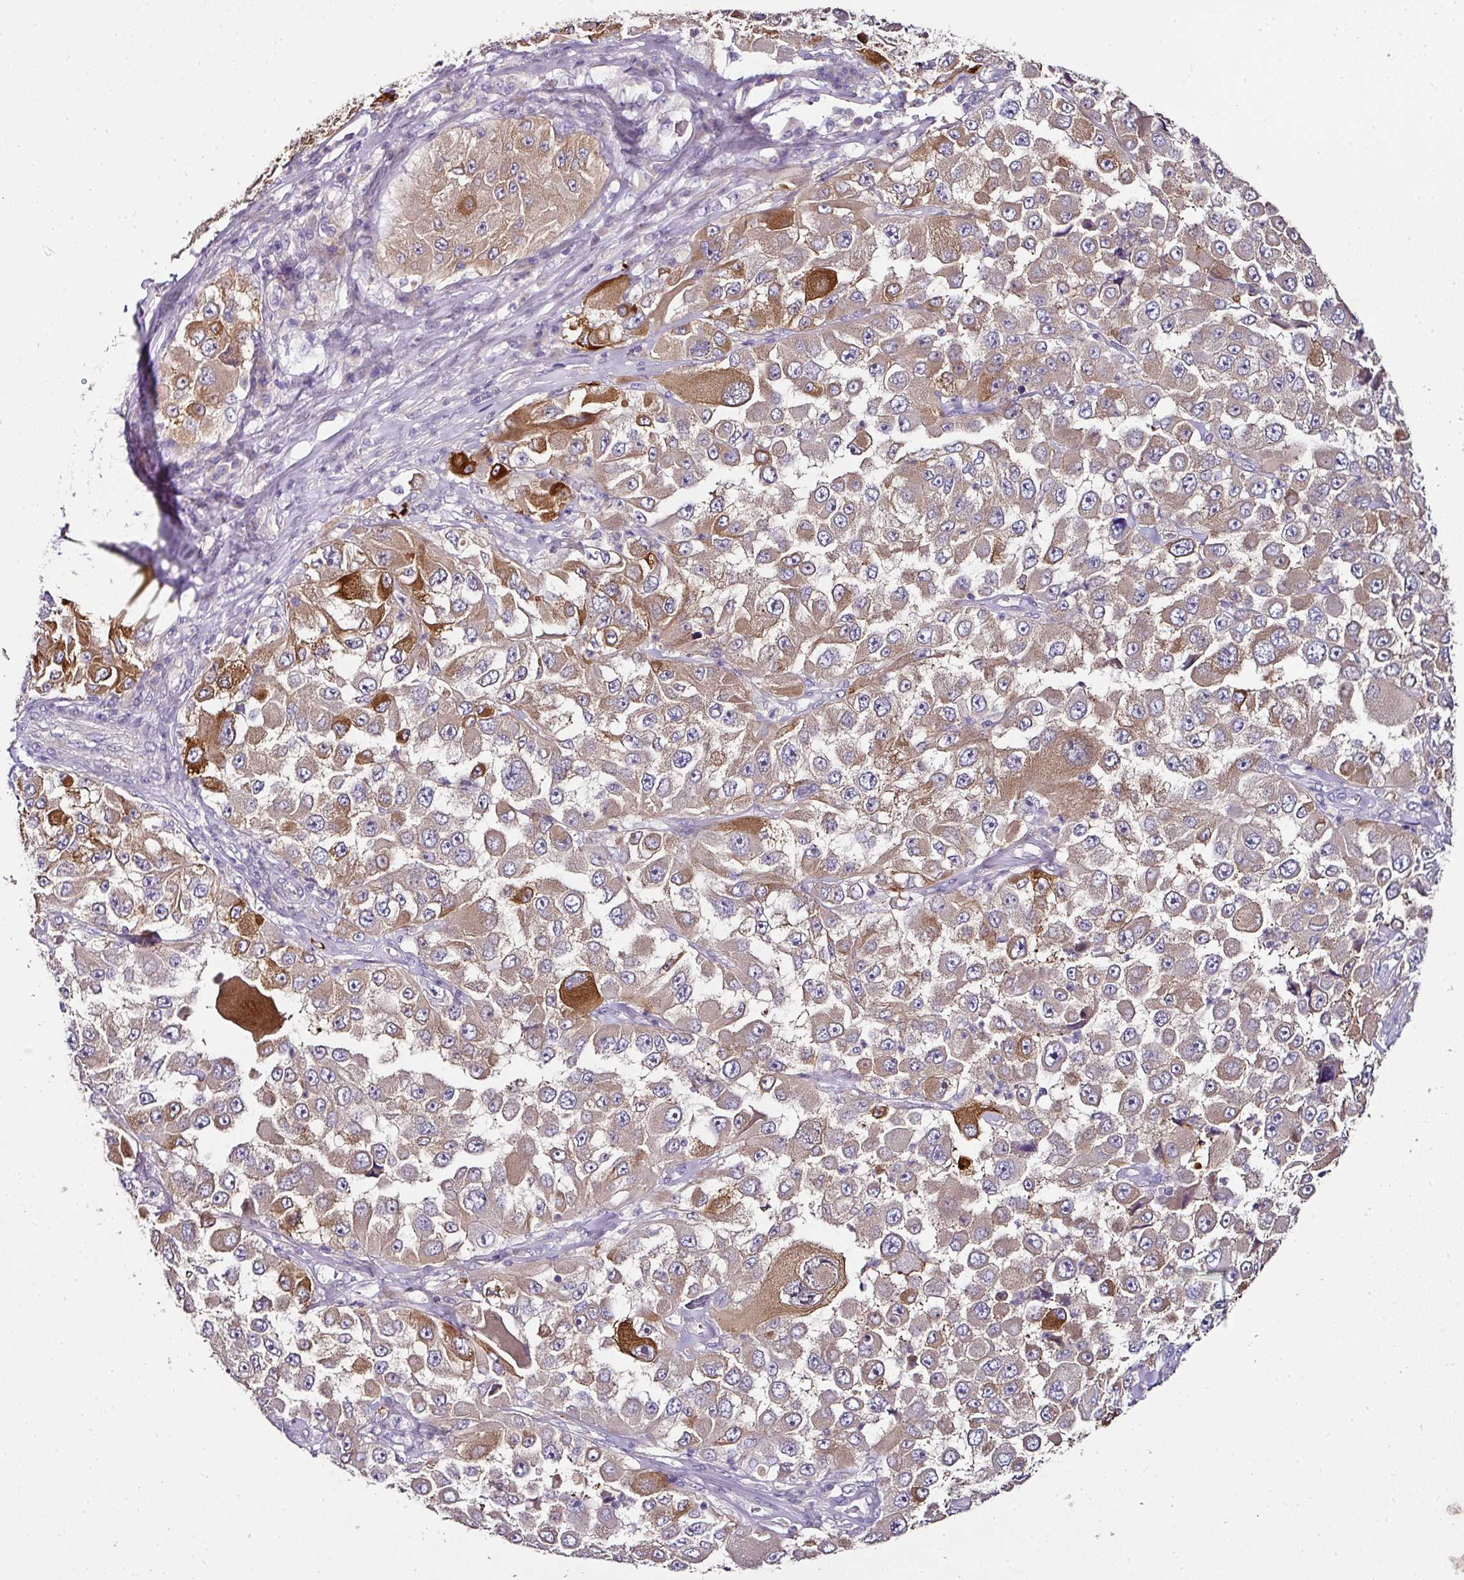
{"staining": {"intensity": "moderate", "quantity": ">75%", "location": "cytoplasmic/membranous"}, "tissue": "melanoma", "cell_type": "Tumor cells", "image_type": "cancer", "snomed": [{"axis": "morphology", "description": "Malignant melanoma, Metastatic site"}, {"axis": "topography", "description": "Lymph node"}], "caption": "DAB (3,3'-diaminobenzidine) immunohistochemical staining of human malignant melanoma (metastatic site) shows moderate cytoplasmic/membranous protein staining in about >75% of tumor cells.", "gene": "SKIC2", "patient": {"sex": "male", "age": 62}}